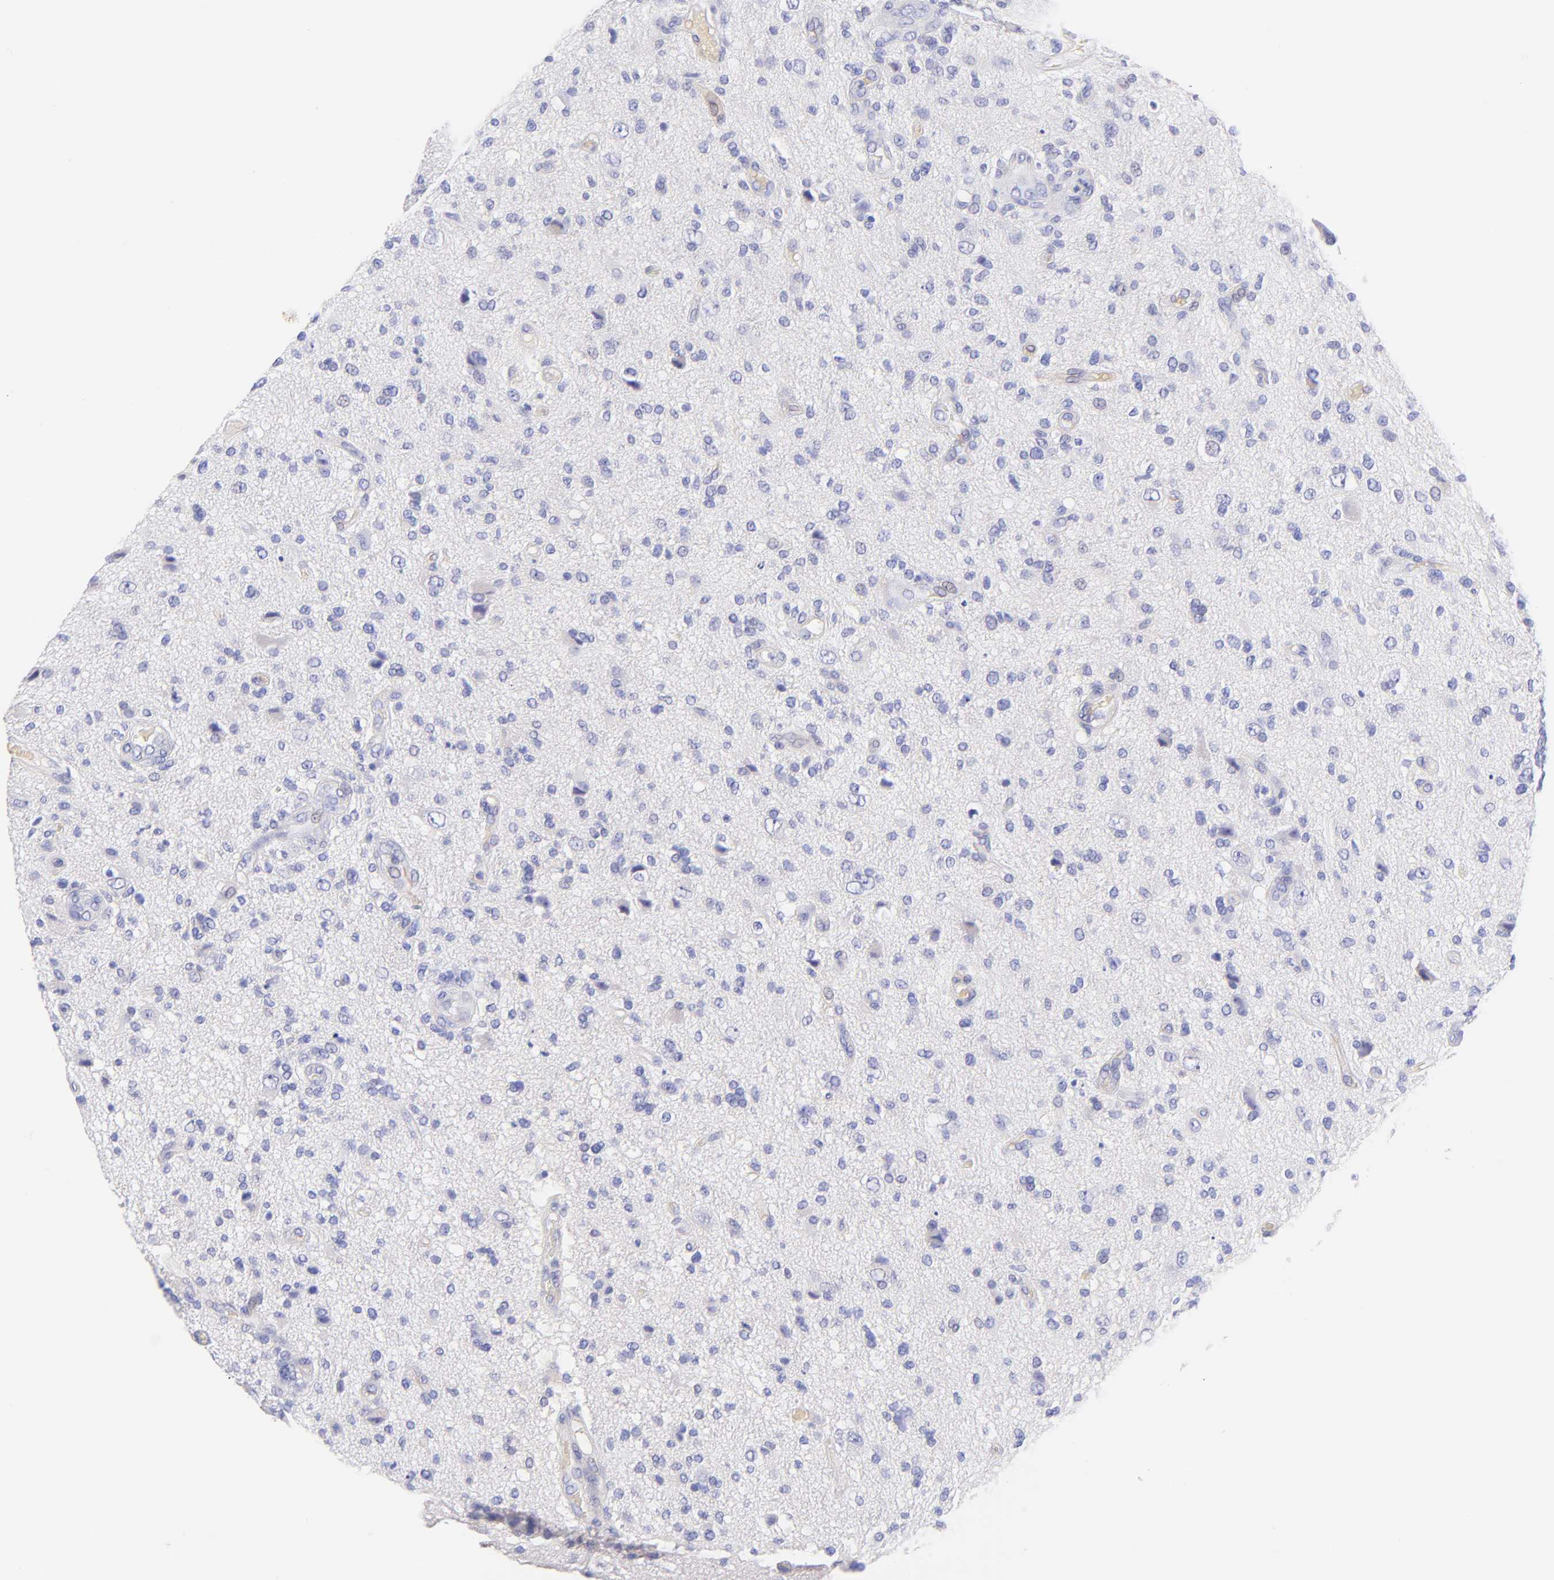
{"staining": {"intensity": "negative", "quantity": "none", "location": "none"}, "tissue": "glioma", "cell_type": "Tumor cells", "image_type": "cancer", "snomed": [{"axis": "morphology", "description": "Normal tissue, NOS"}, {"axis": "morphology", "description": "Glioma, malignant, High grade"}, {"axis": "topography", "description": "Cerebral cortex"}], "caption": "Micrograph shows no protein positivity in tumor cells of malignant high-grade glioma tissue.", "gene": "FRMPD3", "patient": {"sex": "male", "age": 75}}